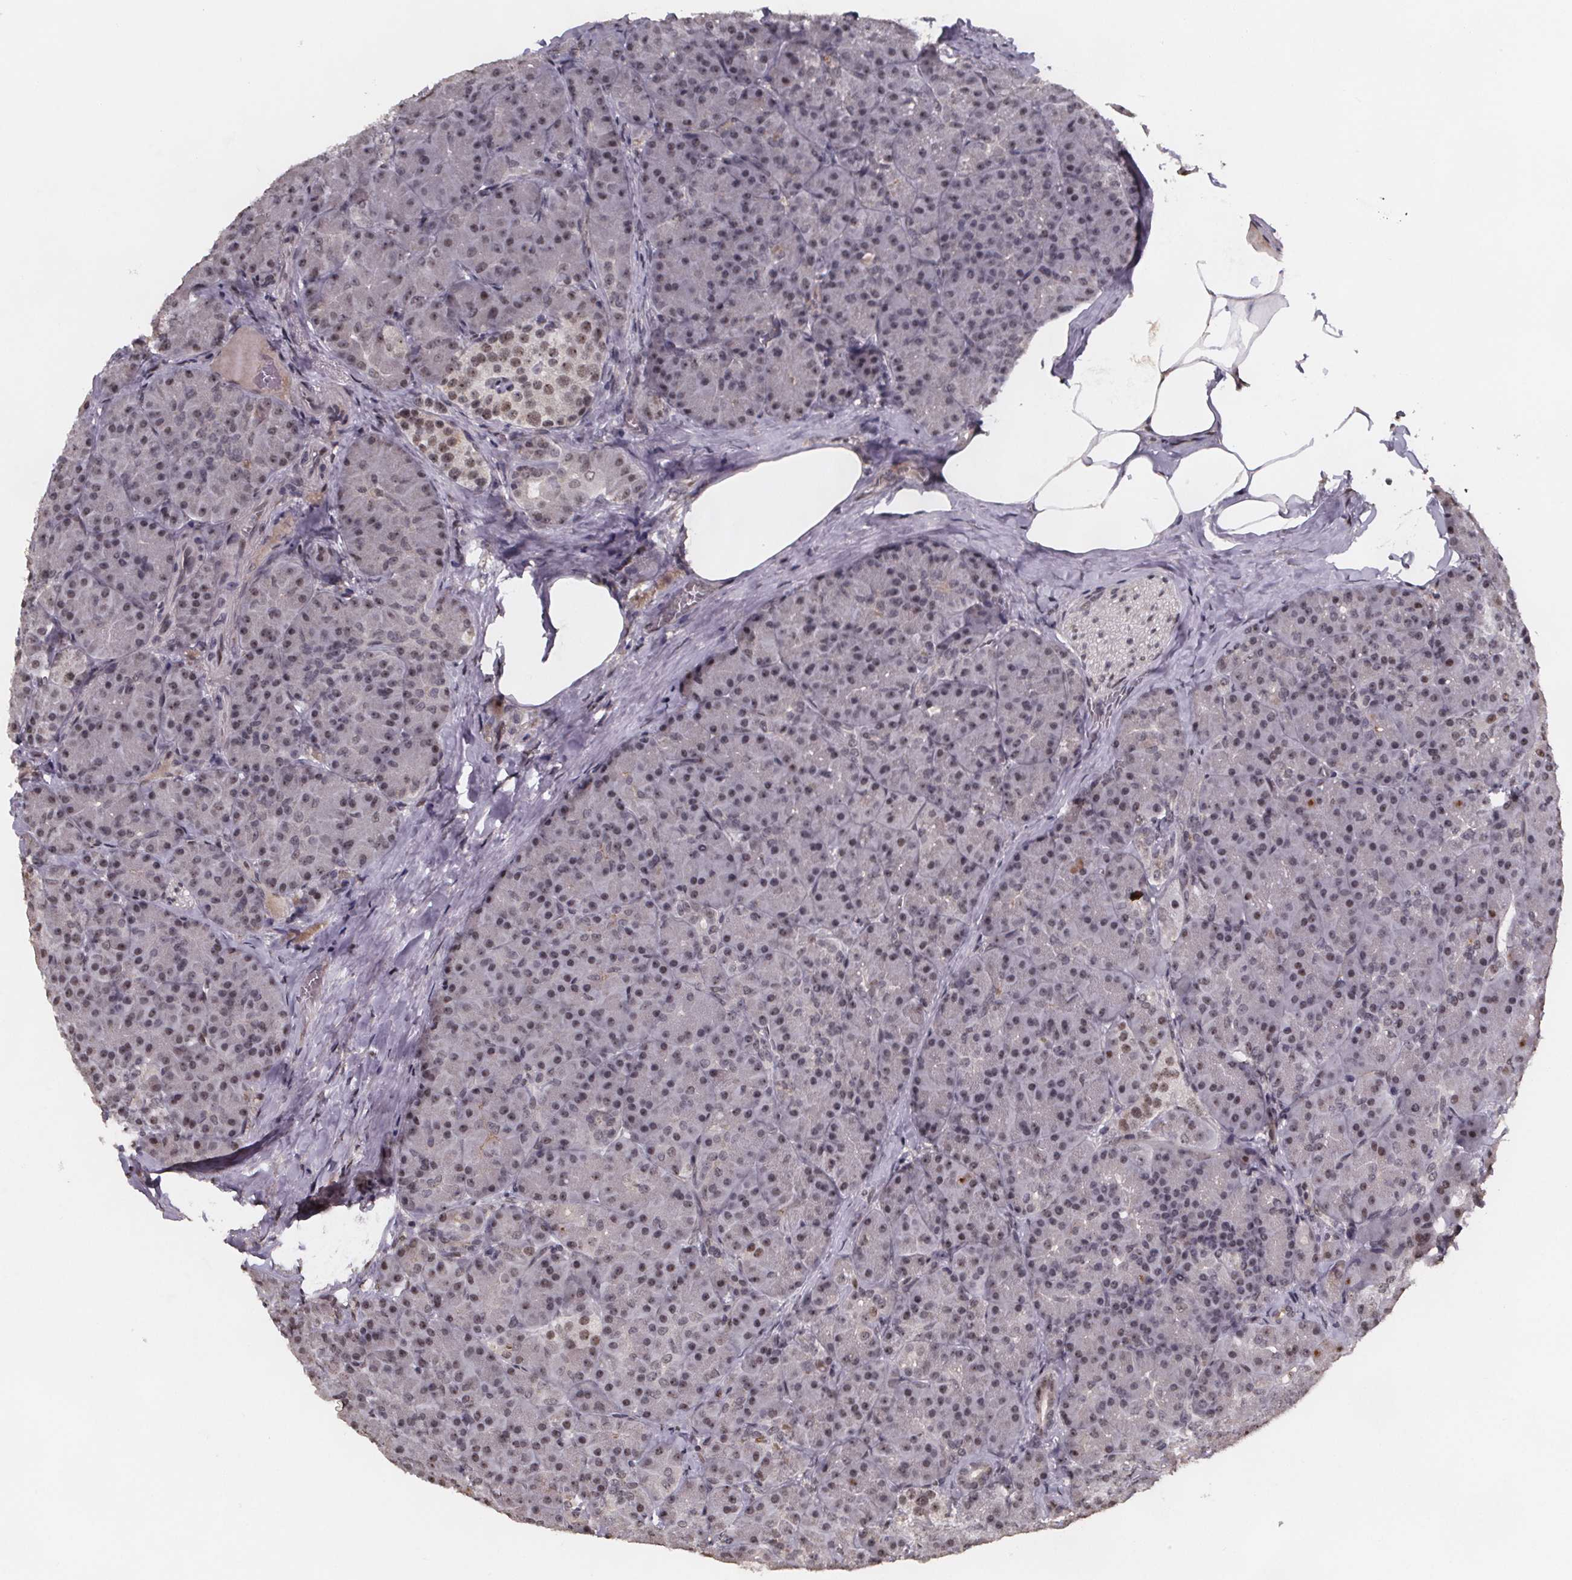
{"staining": {"intensity": "weak", "quantity": "25%-75%", "location": "nuclear"}, "tissue": "pancreas", "cell_type": "Exocrine glandular cells", "image_type": "normal", "snomed": [{"axis": "morphology", "description": "Normal tissue, NOS"}, {"axis": "topography", "description": "Pancreas"}], "caption": "The photomicrograph shows staining of unremarkable pancreas, revealing weak nuclear protein positivity (brown color) within exocrine glandular cells.", "gene": "U2SURP", "patient": {"sex": "male", "age": 57}}